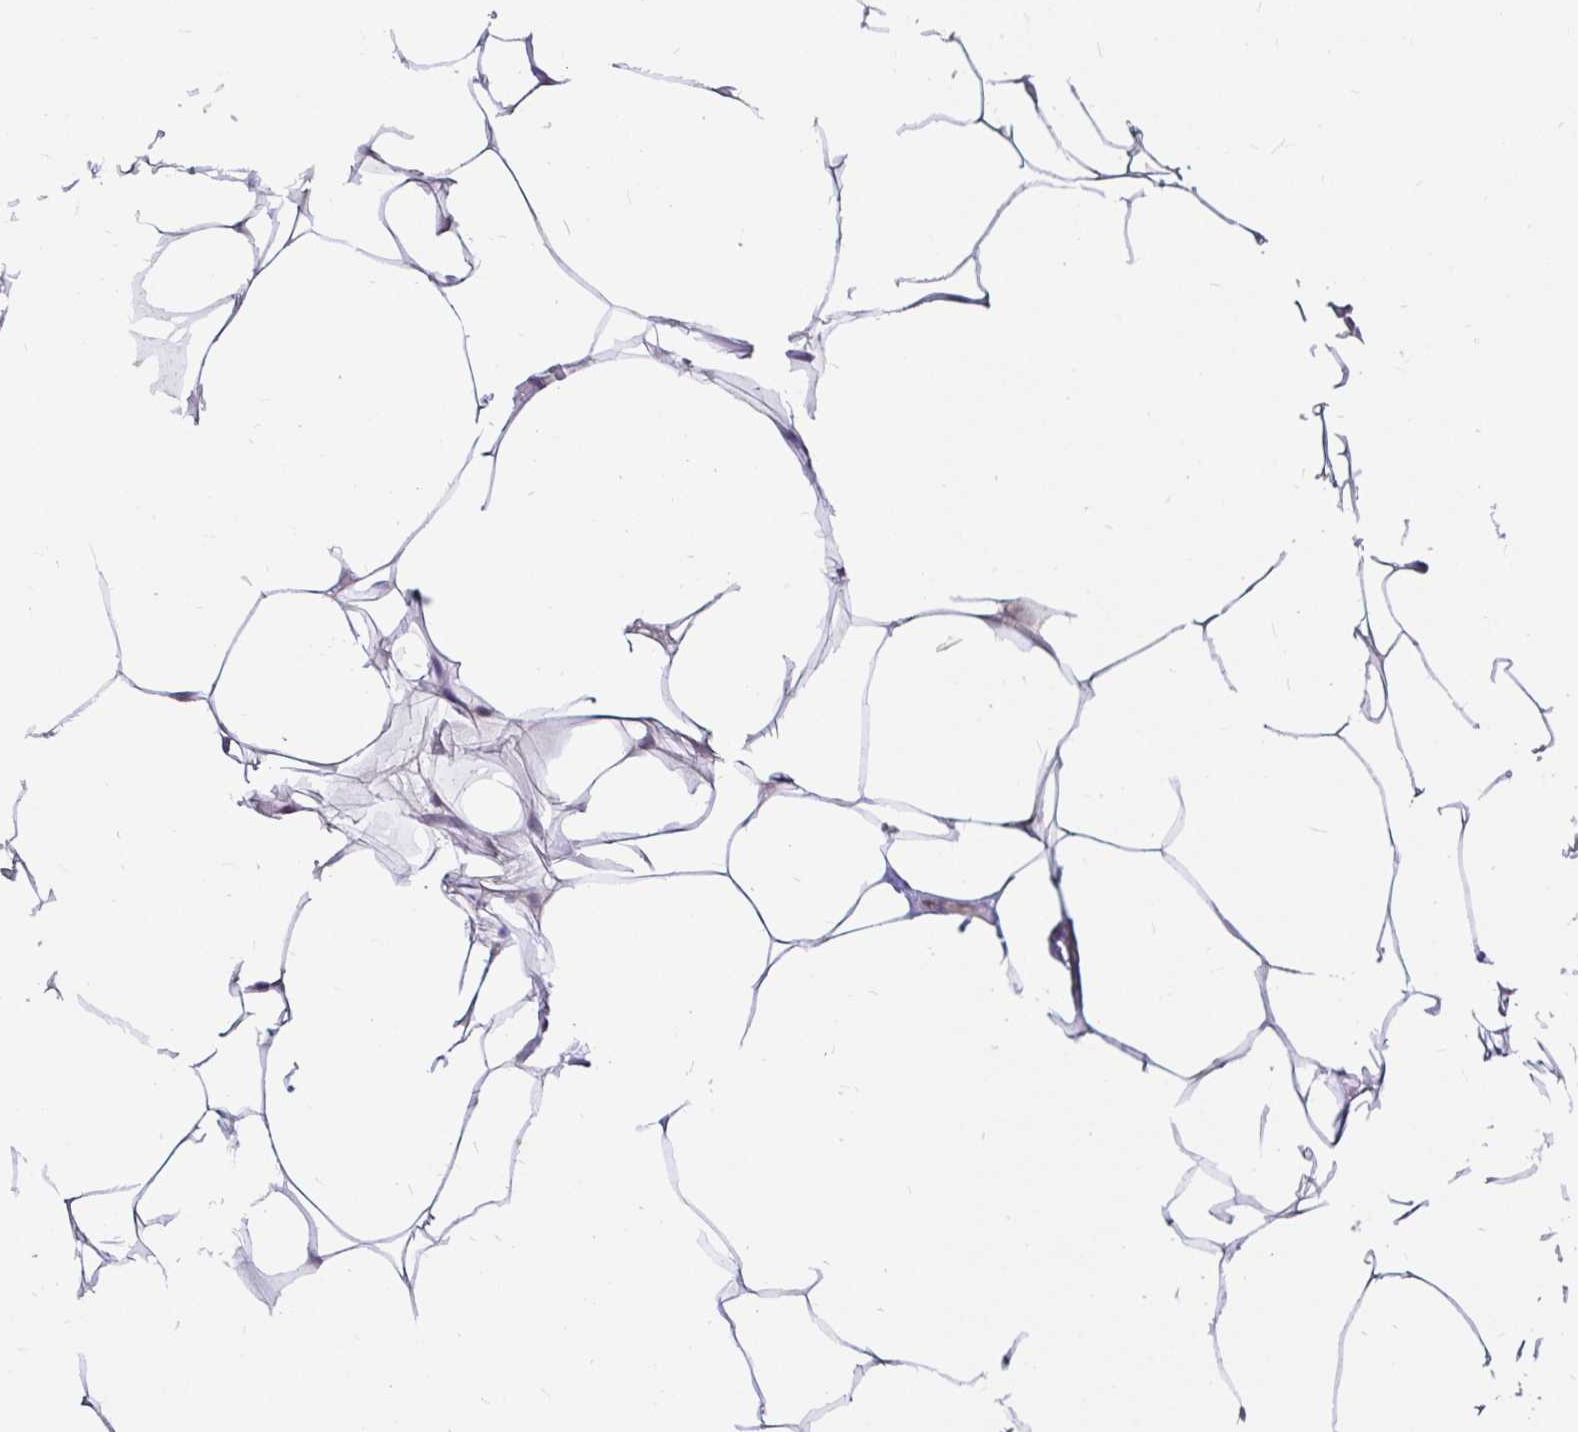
{"staining": {"intensity": "negative", "quantity": "none", "location": "none"}, "tissue": "breast", "cell_type": "Adipocytes", "image_type": "normal", "snomed": [{"axis": "morphology", "description": "Normal tissue, NOS"}, {"axis": "topography", "description": "Breast"}], "caption": "Histopathology image shows no protein expression in adipocytes of normal breast. (Brightfield microscopy of DAB (3,3'-diaminobenzidine) IHC at high magnification).", "gene": "TIMM50", "patient": {"sex": "female", "age": 27}}